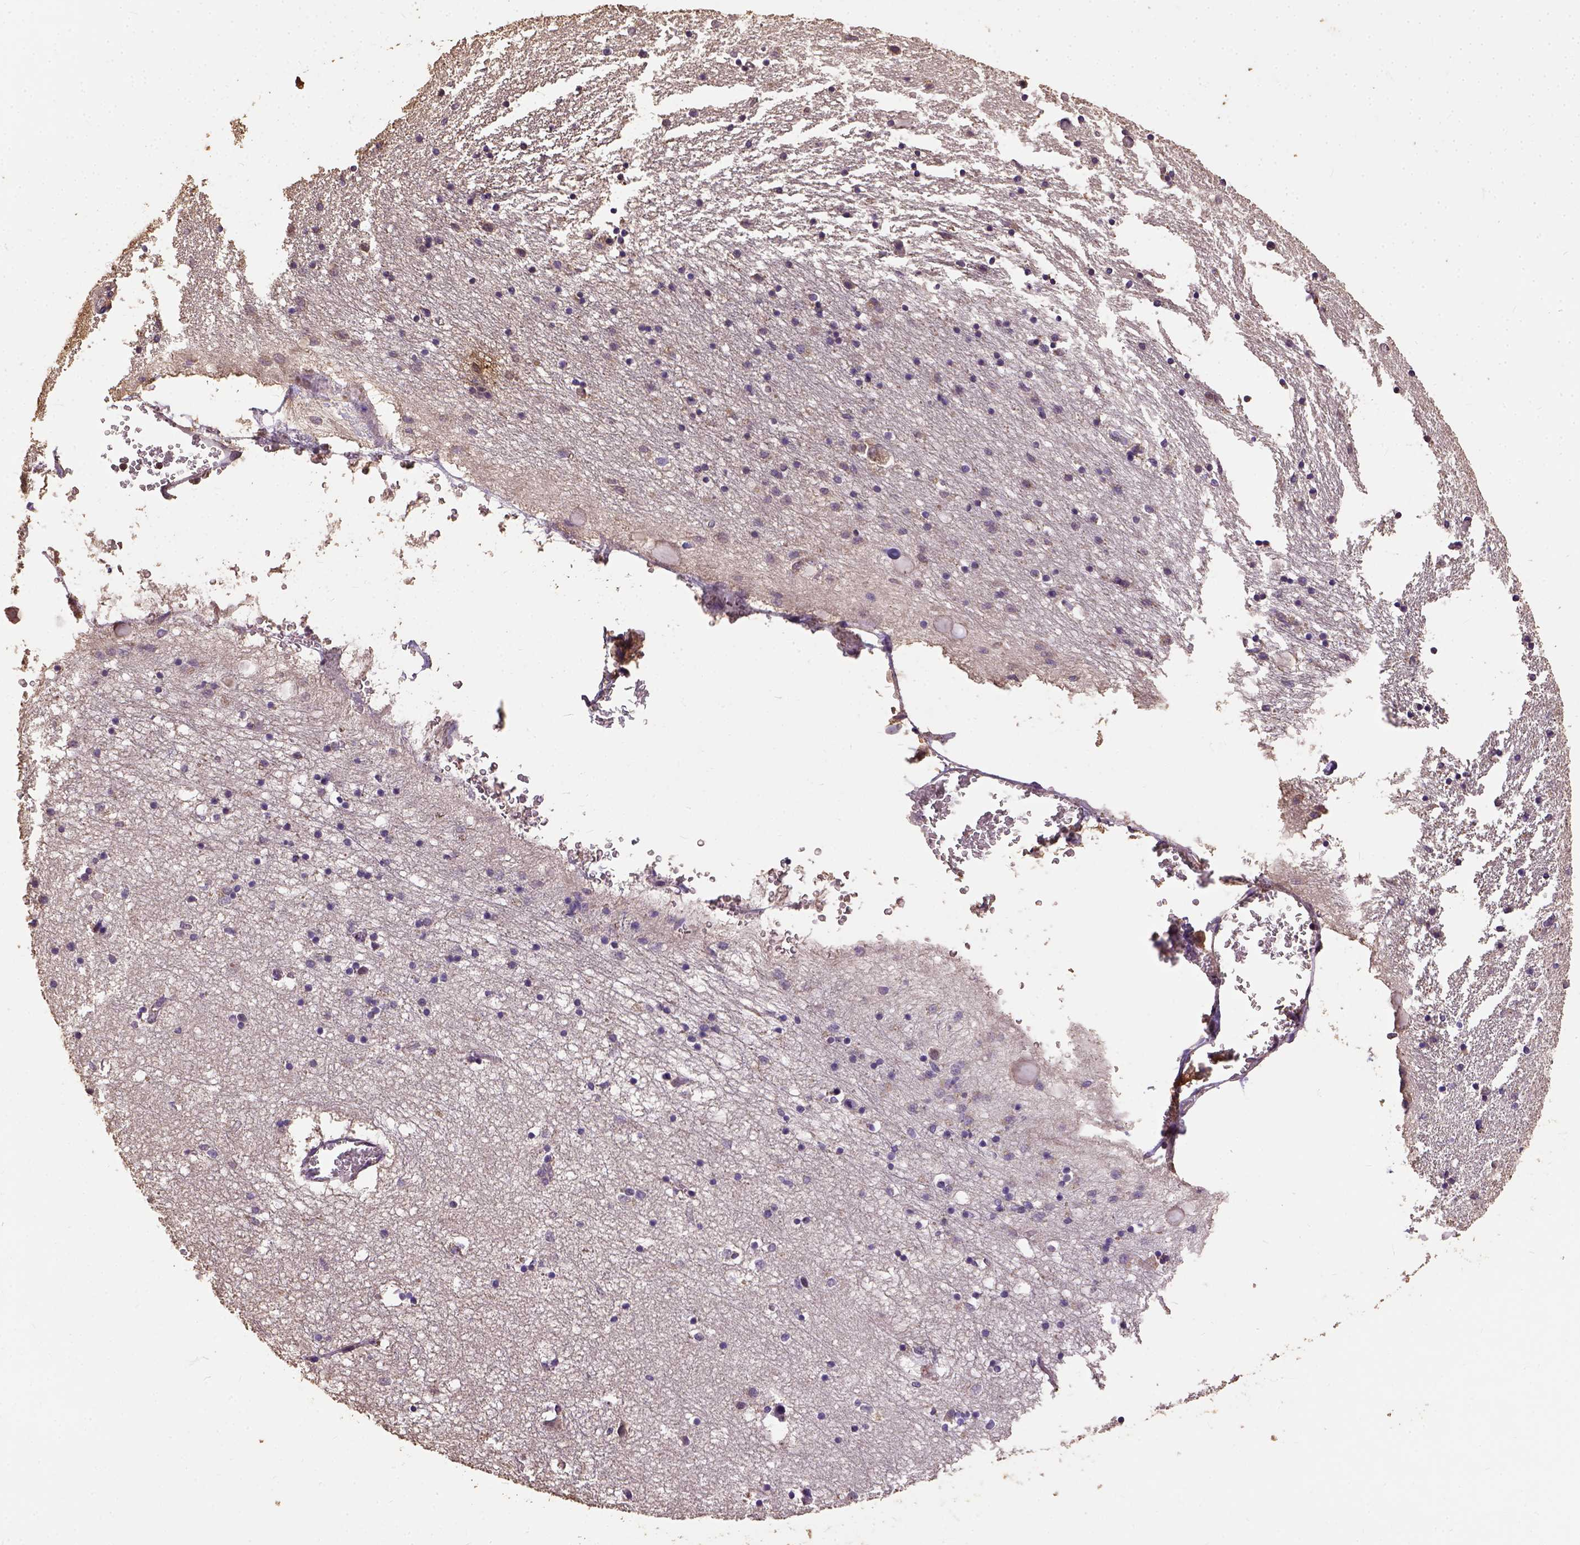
{"staining": {"intensity": "negative", "quantity": "none", "location": "none"}, "tissue": "hippocampus", "cell_type": "Glial cells", "image_type": "normal", "snomed": [{"axis": "morphology", "description": "Normal tissue, NOS"}, {"axis": "topography", "description": "Lateral ventricle wall"}, {"axis": "topography", "description": "Hippocampus"}], "caption": "Immunohistochemistry (IHC) image of normal hippocampus: human hippocampus stained with DAB reveals no significant protein expression in glial cells. (Immunohistochemistry, brightfield microscopy, high magnification).", "gene": "ATP1B3", "patient": {"sex": "female", "age": 63}}